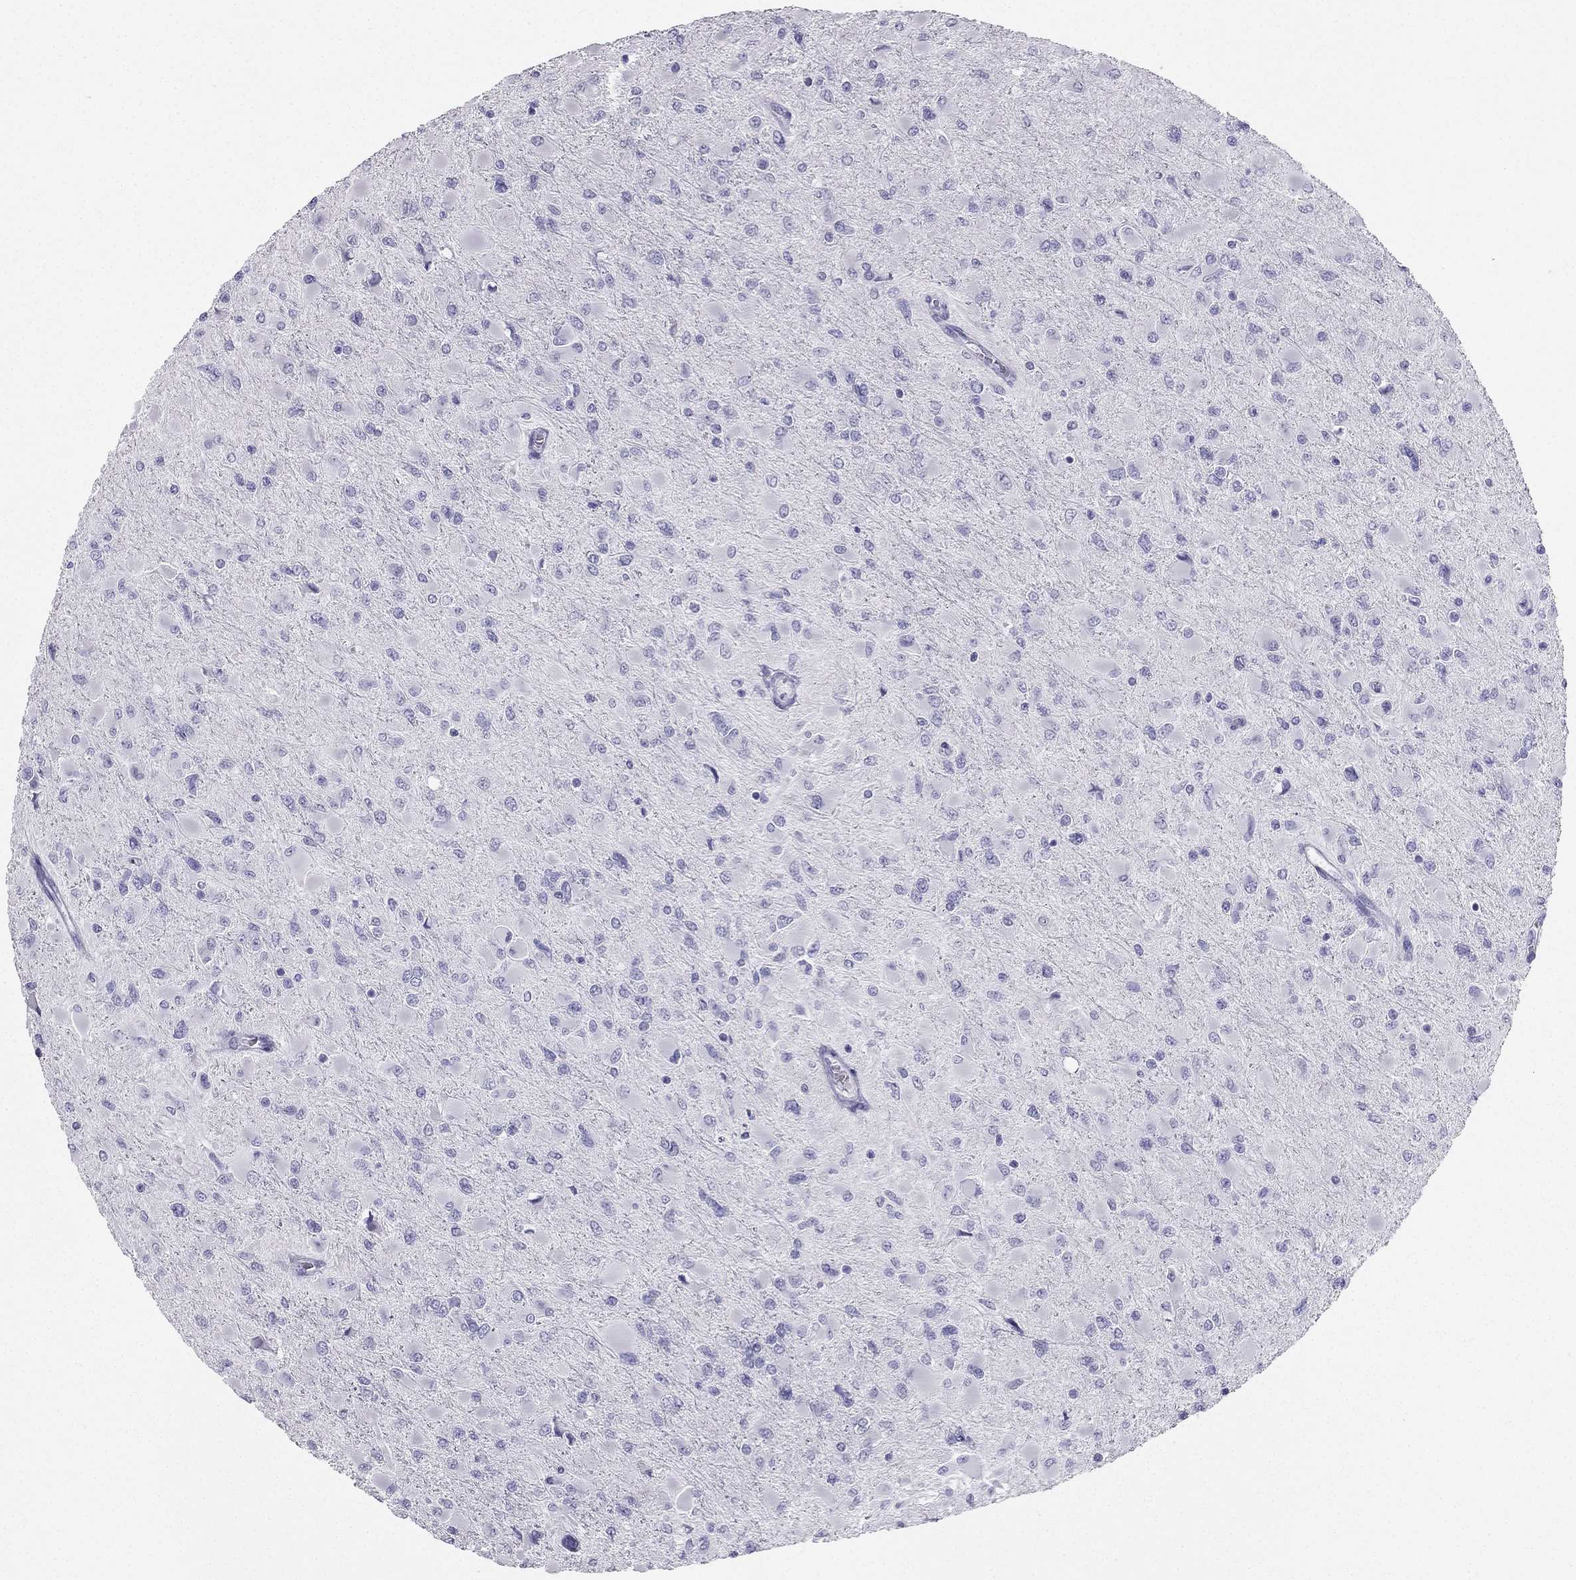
{"staining": {"intensity": "negative", "quantity": "none", "location": "none"}, "tissue": "glioma", "cell_type": "Tumor cells", "image_type": "cancer", "snomed": [{"axis": "morphology", "description": "Glioma, malignant, High grade"}, {"axis": "topography", "description": "Cerebral cortex"}], "caption": "An image of human glioma is negative for staining in tumor cells.", "gene": "TFF3", "patient": {"sex": "female", "age": 36}}